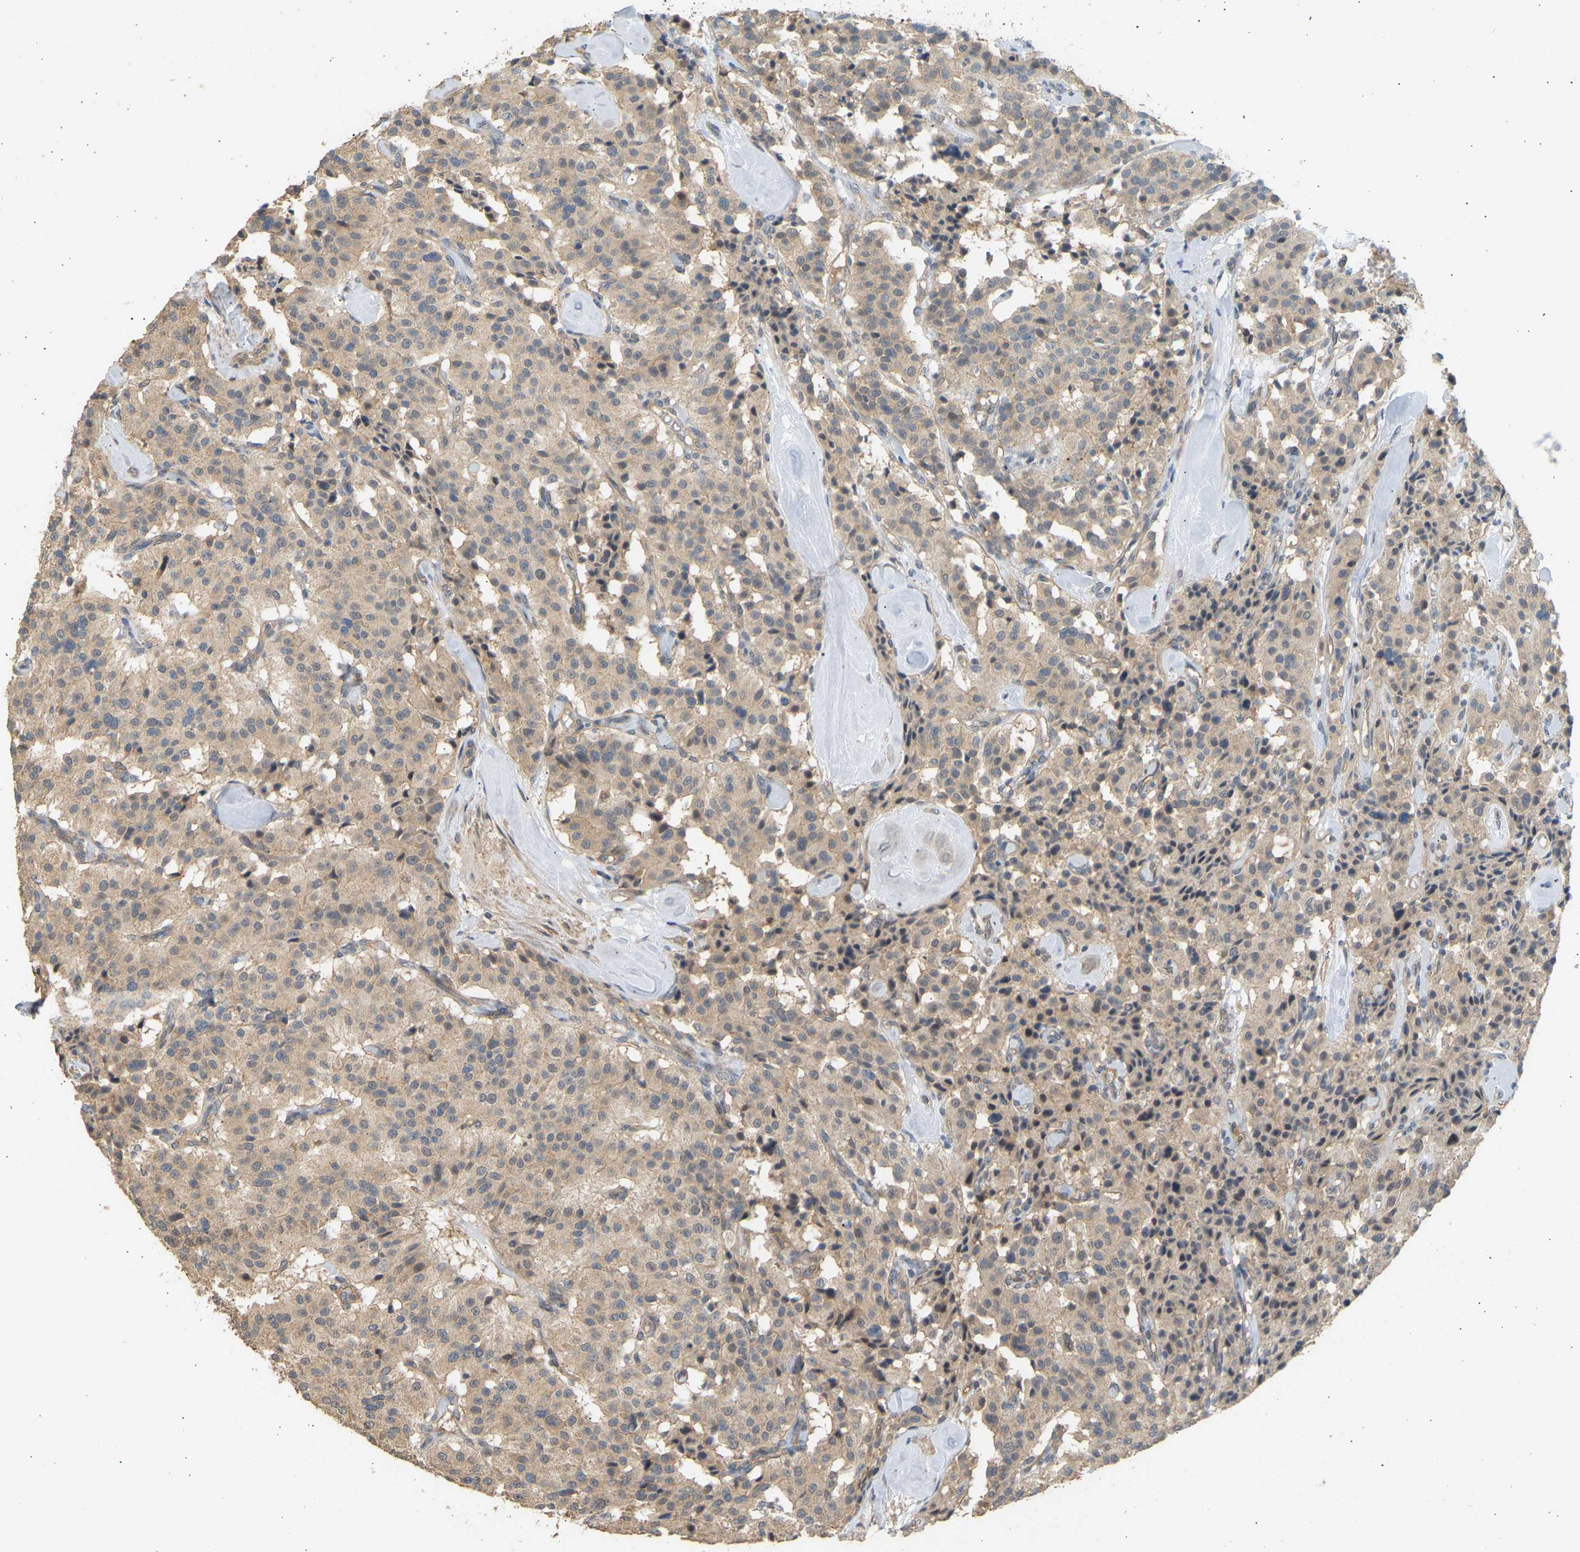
{"staining": {"intensity": "weak", "quantity": ">75%", "location": "cytoplasmic/membranous"}, "tissue": "carcinoid", "cell_type": "Tumor cells", "image_type": "cancer", "snomed": [{"axis": "morphology", "description": "Carcinoid, malignant, NOS"}, {"axis": "topography", "description": "Lung"}], "caption": "About >75% of tumor cells in malignant carcinoid reveal weak cytoplasmic/membranous protein positivity as visualized by brown immunohistochemical staining.", "gene": "RGL1", "patient": {"sex": "male", "age": 30}}